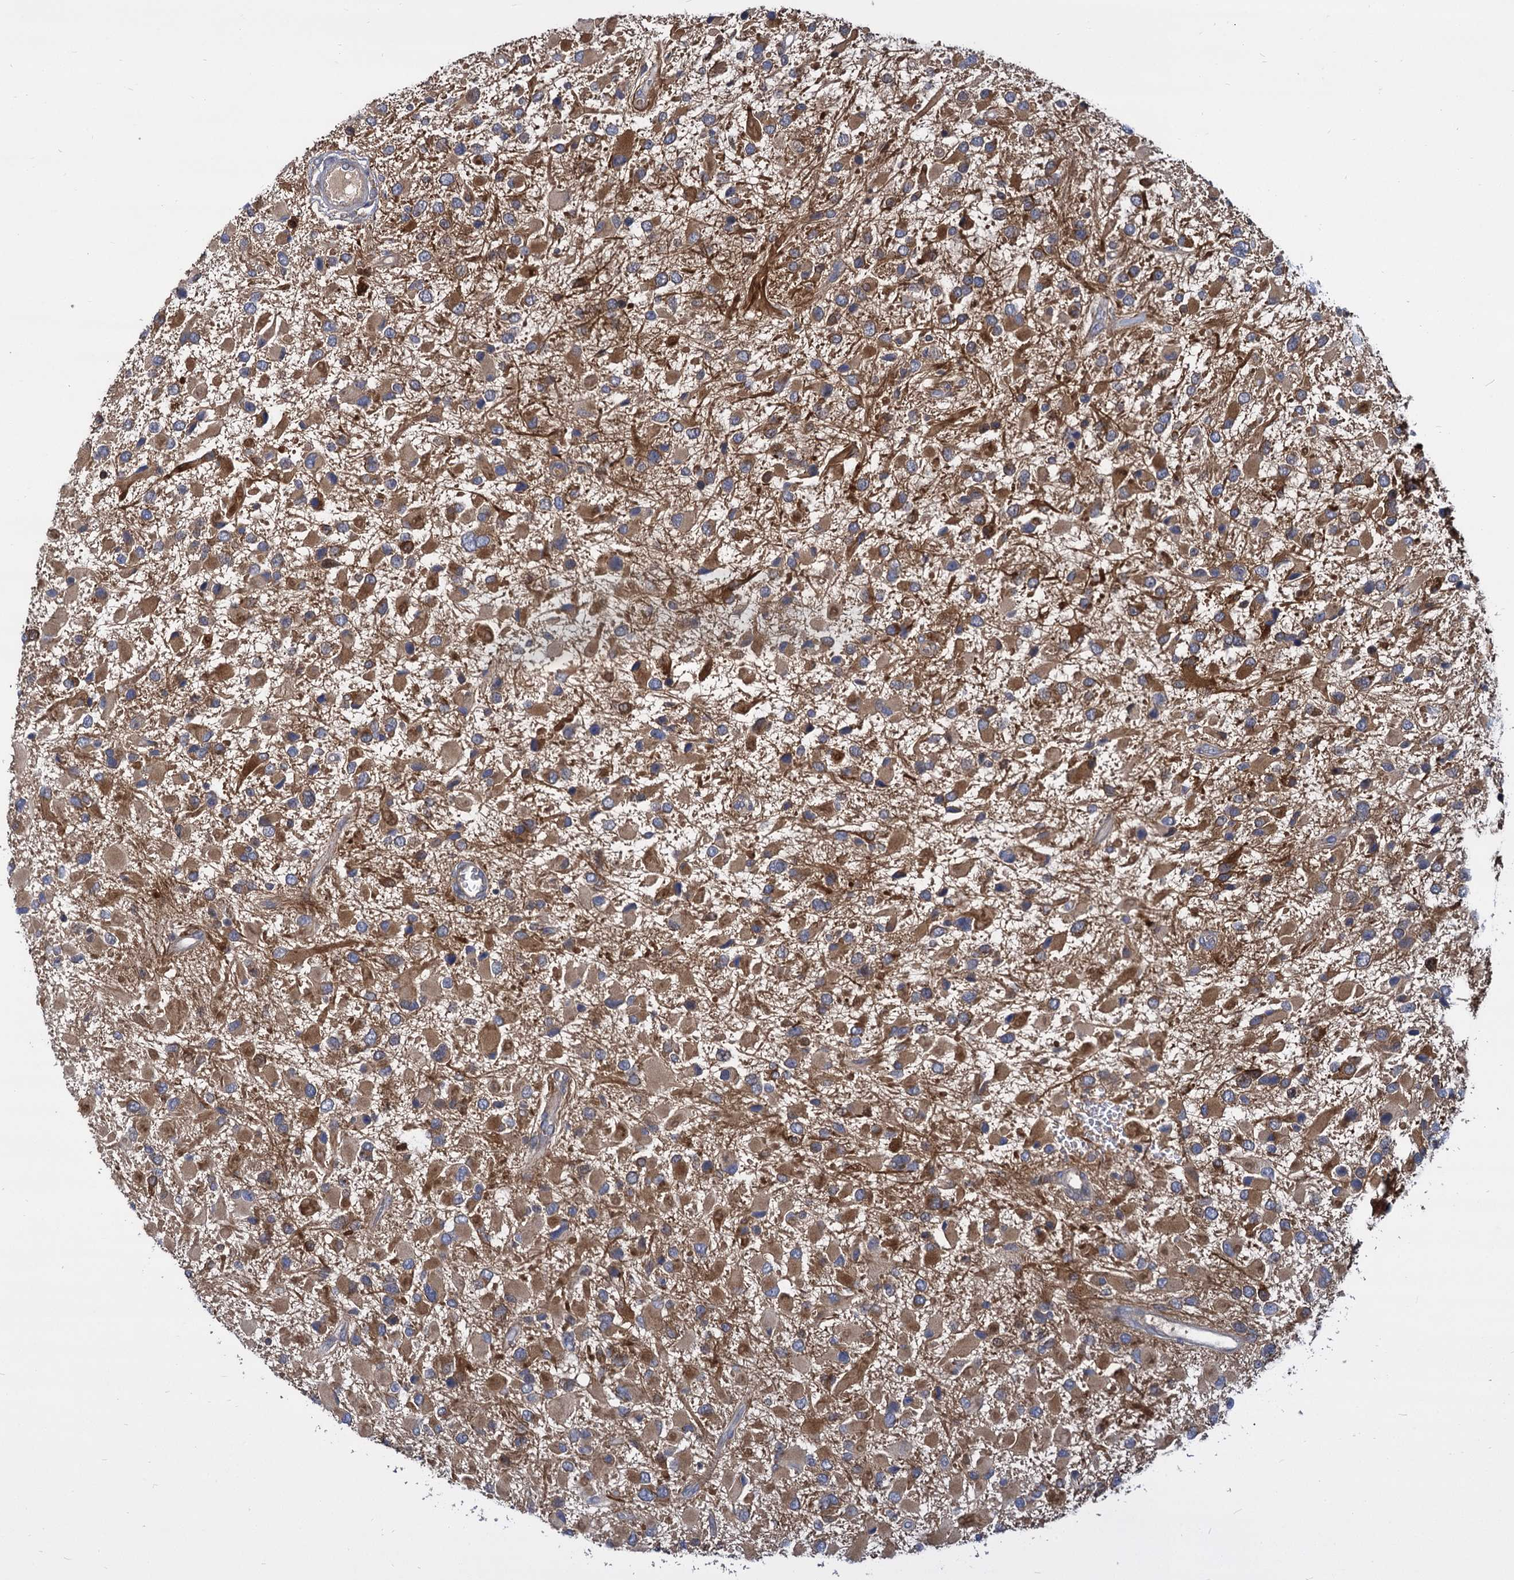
{"staining": {"intensity": "moderate", "quantity": ">75%", "location": "cytoplasmic/membranous"}, "tissue": "glioma", "cell_type": "Tumor cells", "image_type": "cancer", "snomed": [{"axis": "morphology", "description": "Glioma, malignant, High grade"}, {"axis": "topography", "description": "Brain"}], "caption": "Brown immunohistochemical staining in malignant glioma (high-grade) demonstrates moderate cytoplasmic/membranous expression in approximately >75% of tumor cells.", "gene": "GCLC", "patient": {"sex": "male", "age": 53}}